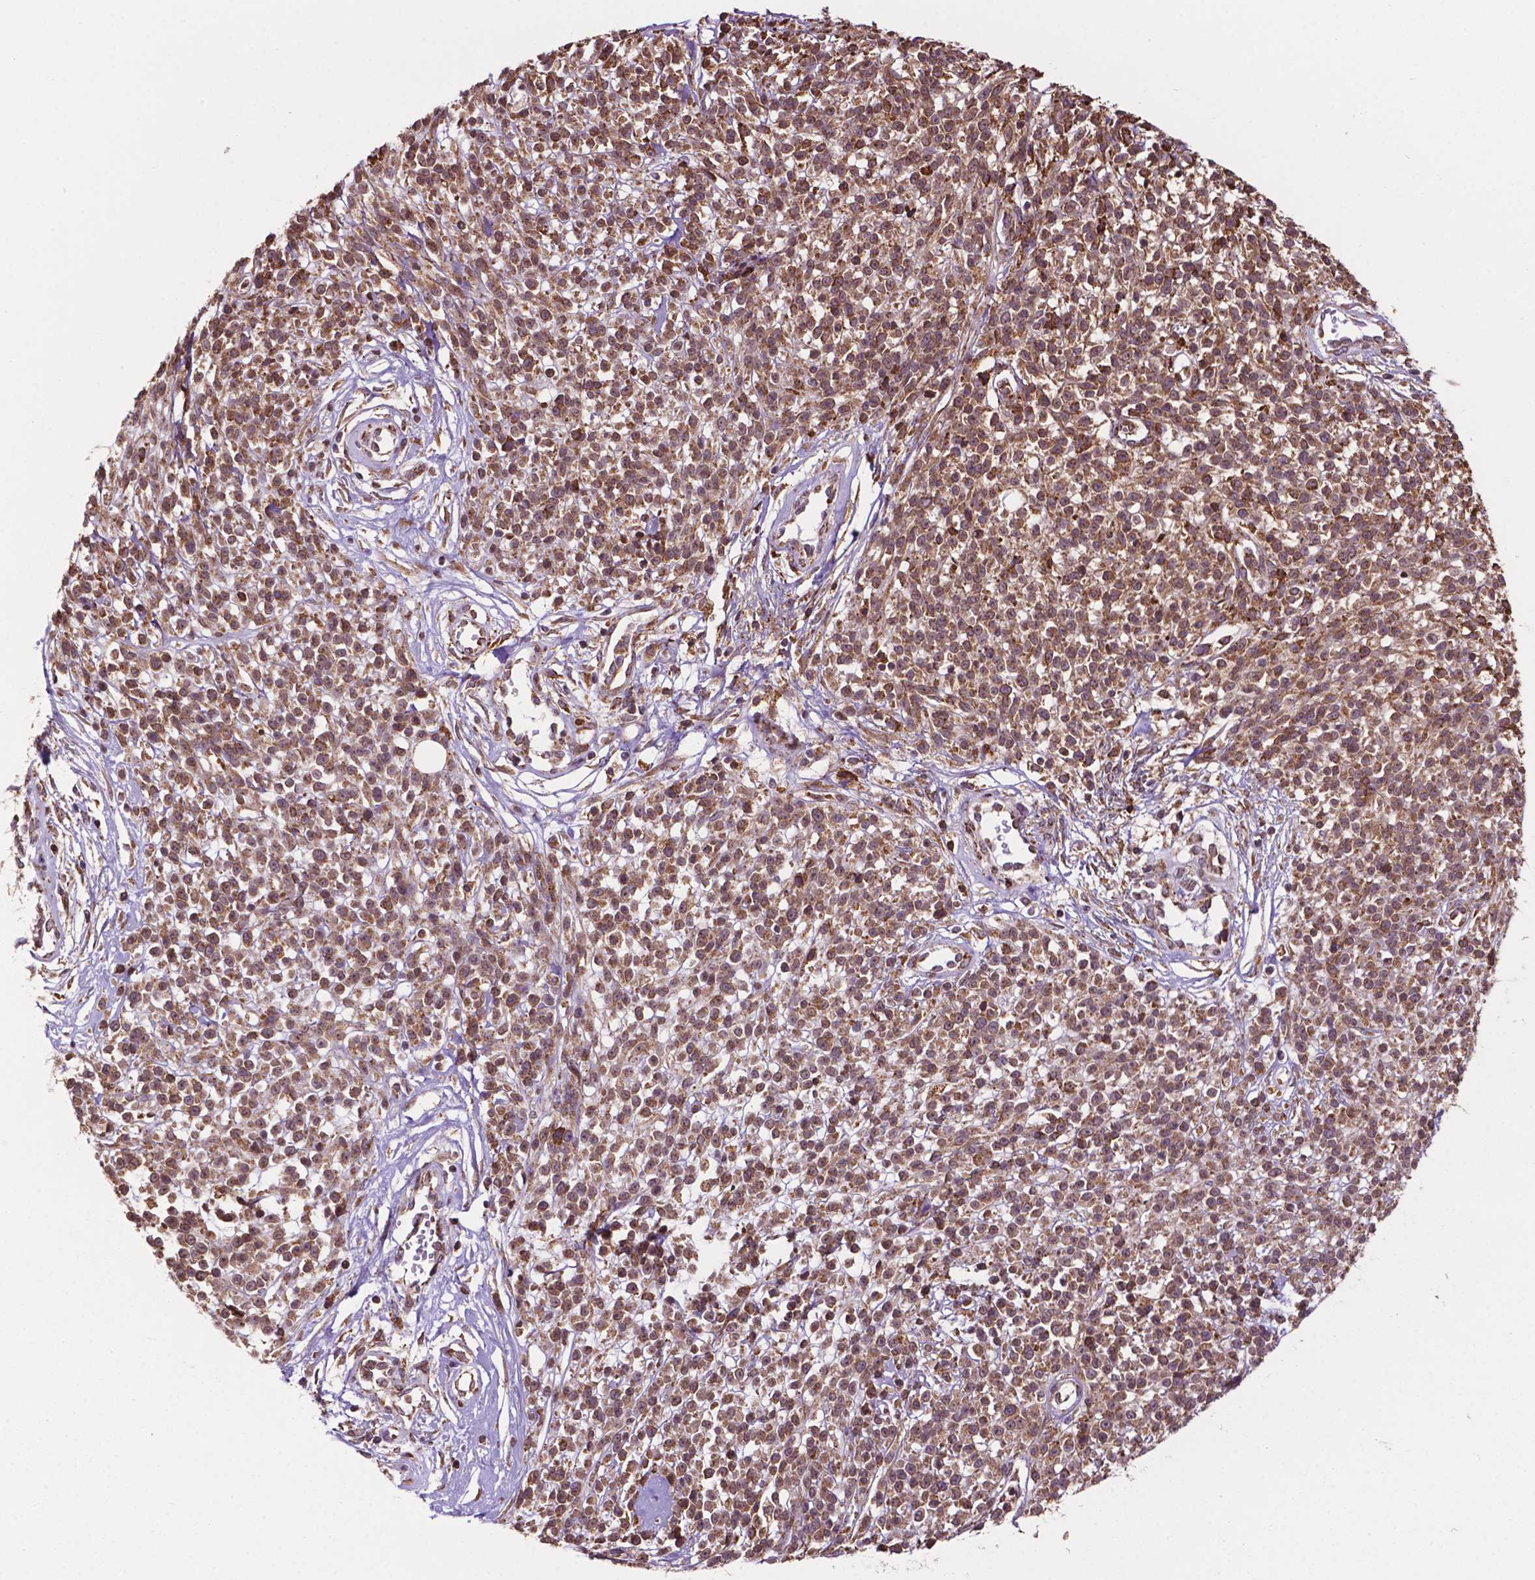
{"staining": {"intensity": "moderate", "quantity": ">75%", "location": "nuclear"}, "tissue": "melanoma", "cell_type": "Tumor cells", "image_type": "cancer", "snomed": [{"axis": "morphology", "description": "Malignant melanoma, NOS"}, {"axis": "topography", "description": "Skin"}, {"axis": "topography", "description": "Skin of trunk"}], "caption": "Protein expression analysis of malignant melanoma shows moderate nuclear staining in approximately >75% of tumor cells. (IHC, brightfield microscopy, high magnification).", "gene": "GANAB", "patient": {"sex": "male", "age": 74}}